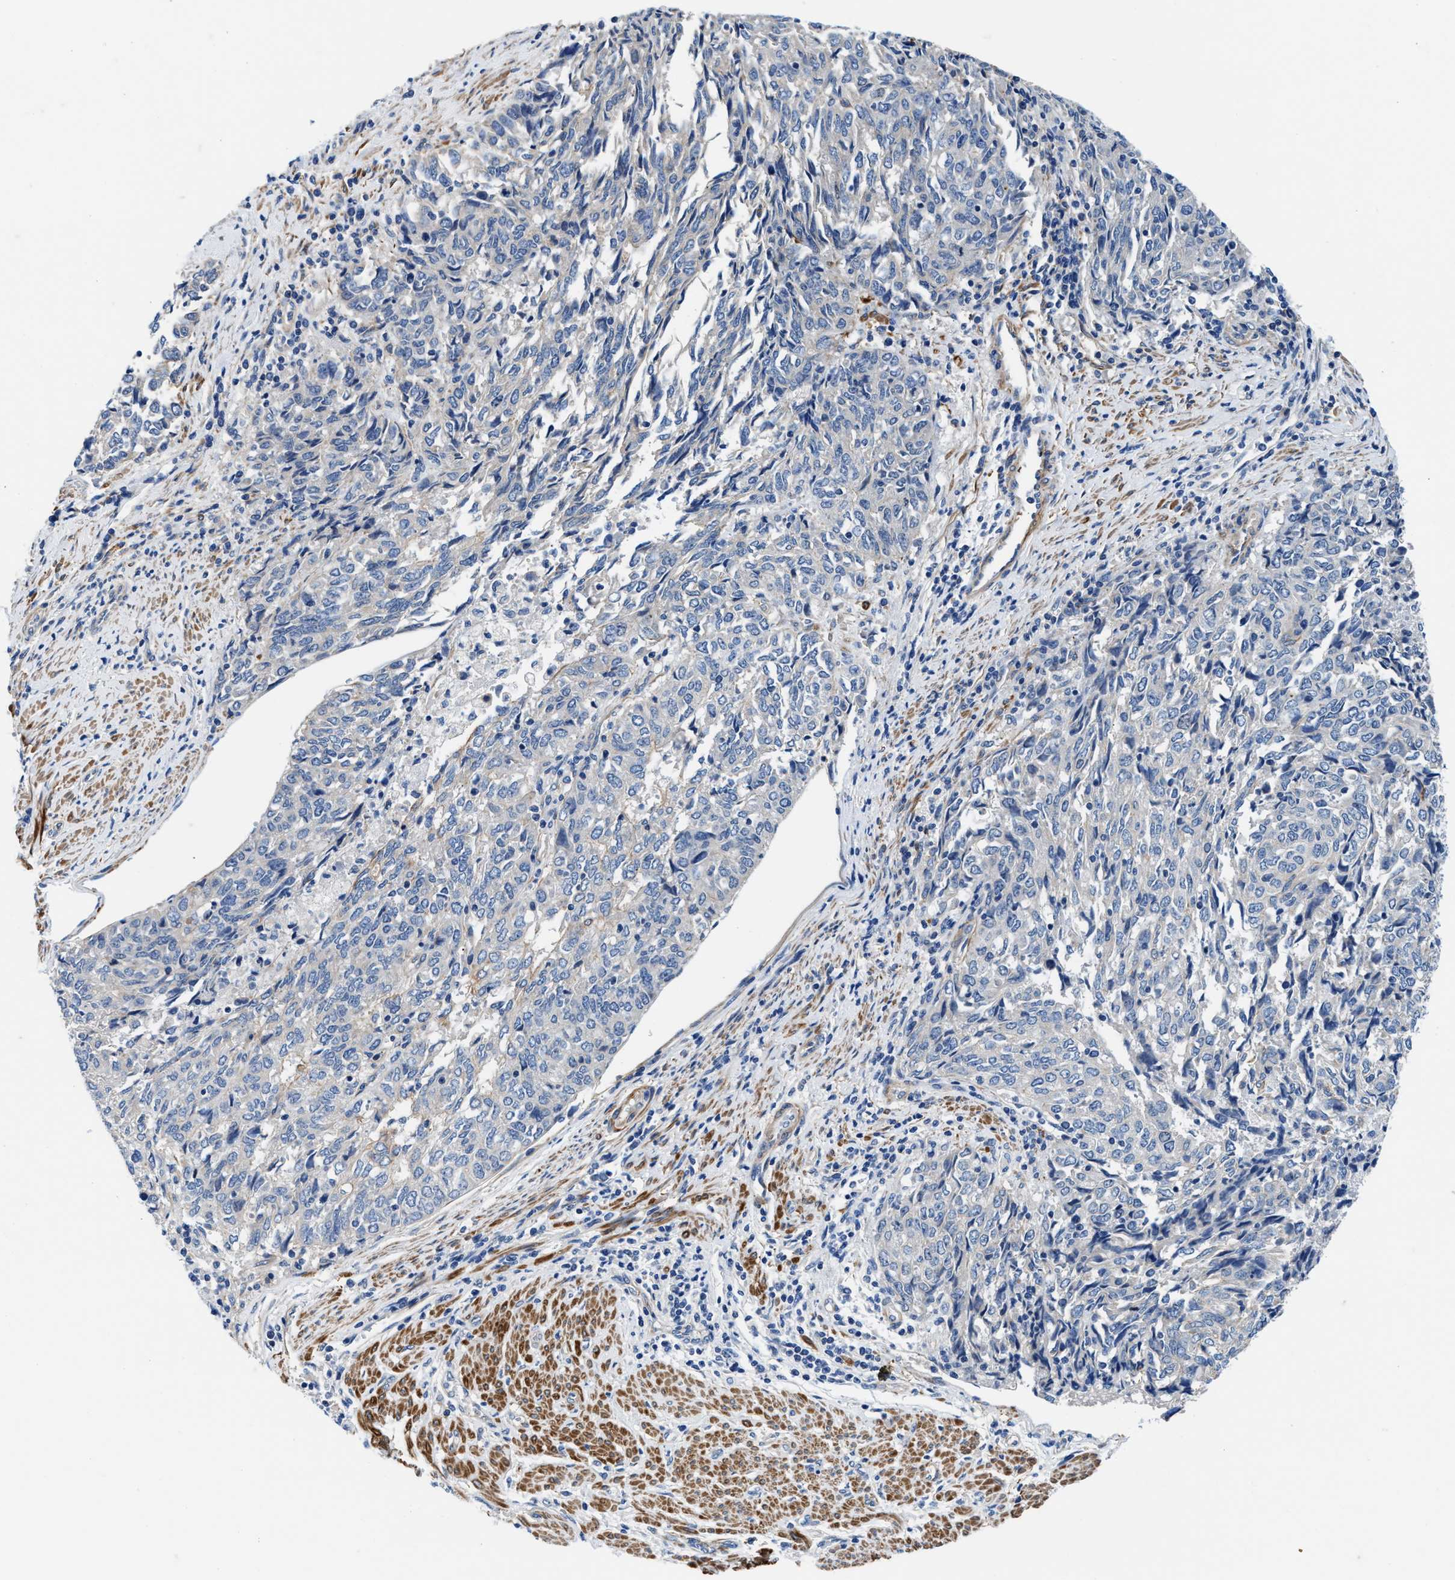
{"staining": {"intensity": "negative", "quantity": "none", "location": "none"}, "tissue": "endometrial cancer", "cell_type": "Tumor cells", "image_type": "cancer", "snomed": [{"axis": "morphology", "description": "Adenocarcinoma, NOS"}, {"axis": "topography", "description": "Endometrium"}], "caption": "Tumor cells are negative for protein expression in human adenocarcinoma (endometrial).", "gene": "PARG", "patient": {"sex": "female", "age": 80}}